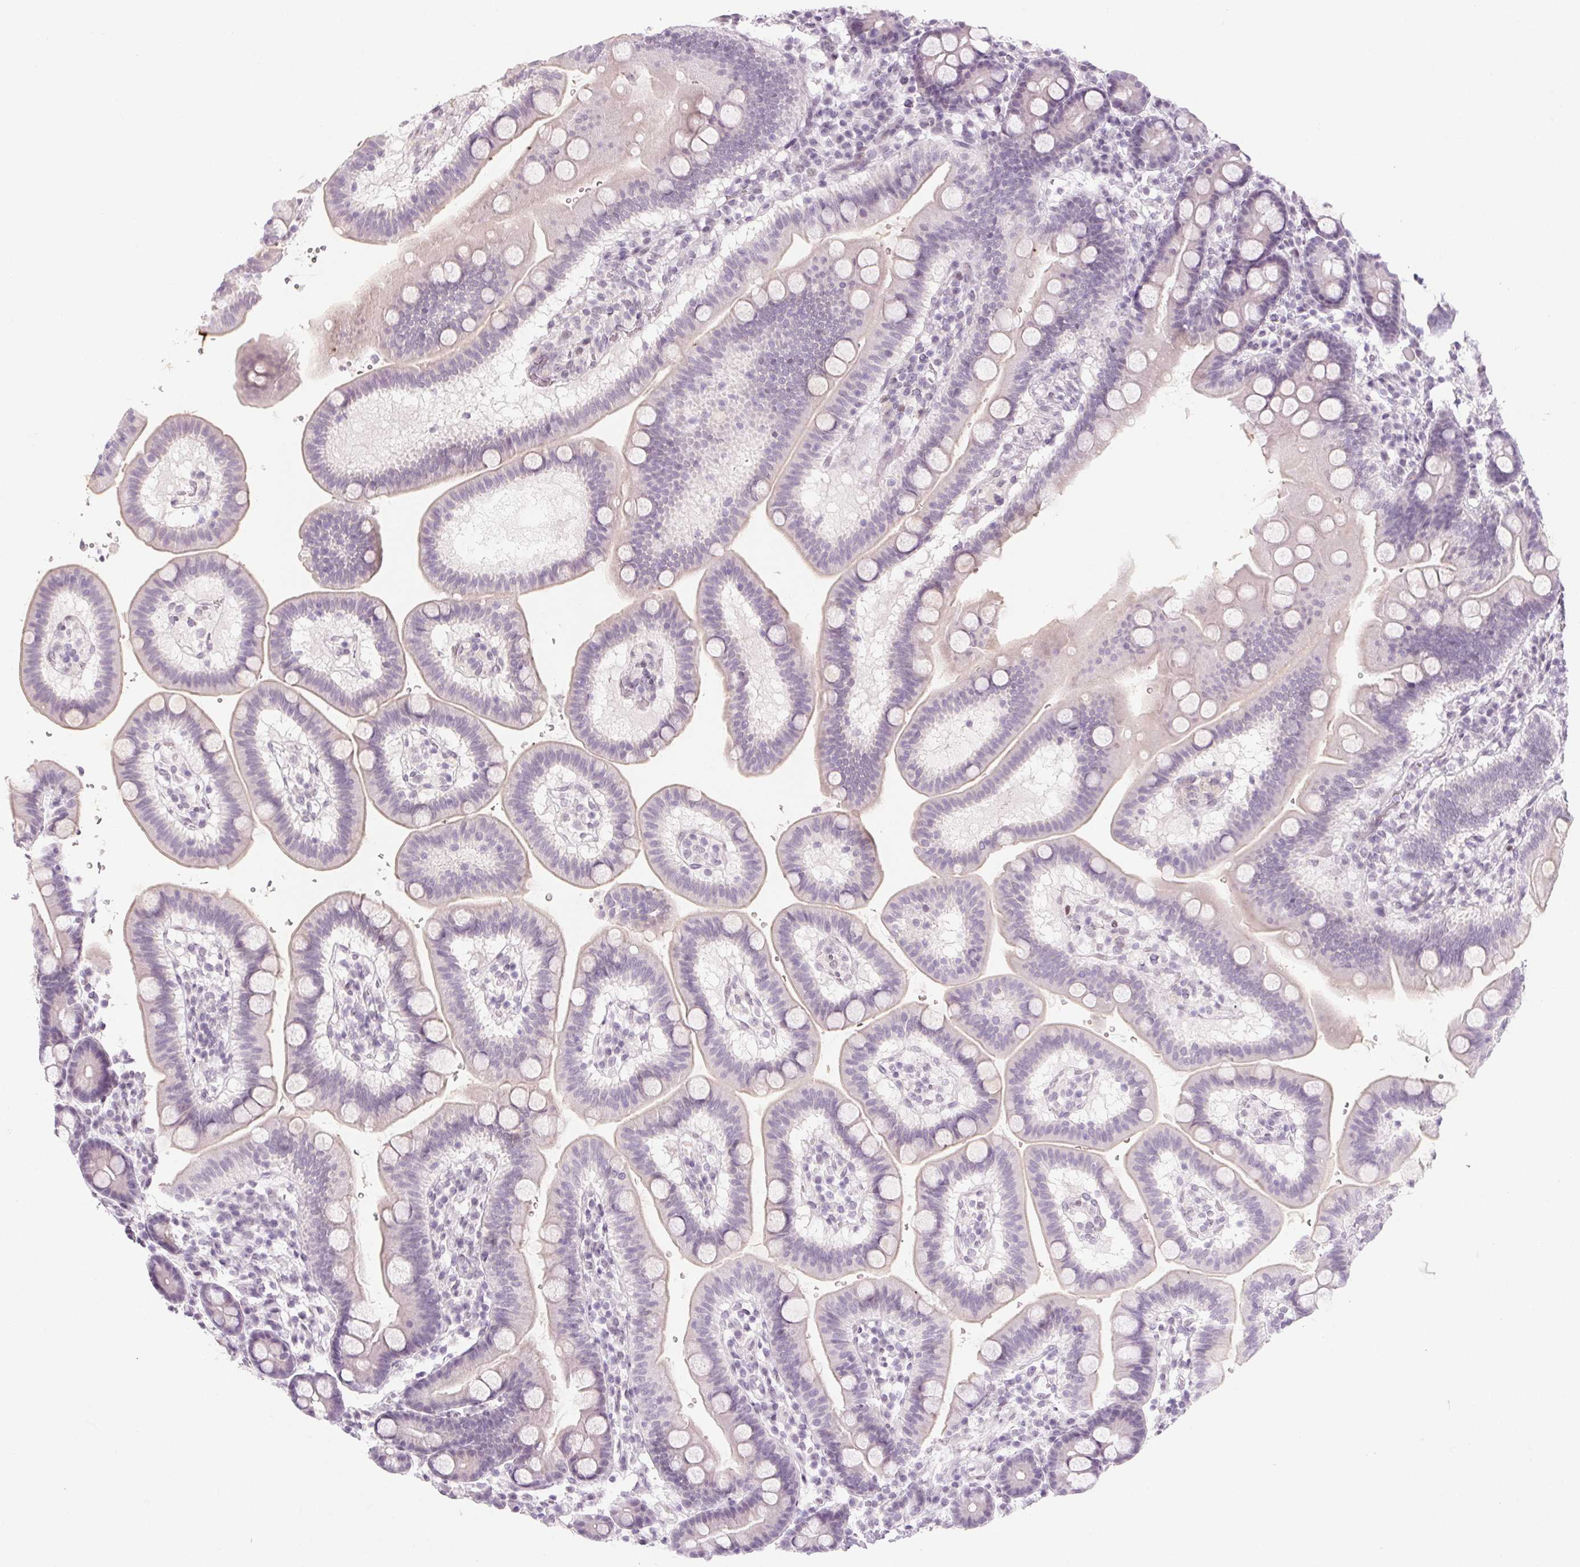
{"staining": {"intensity": "weak", "quantity": "<25%", "location": "cytoplasmic/membranous"}, "tissue": "duodenum", "cell_type": "Glandular cells", "image_type": "normal", "snomed": [{"axis": "morphology", "description": "Normal tissue, NOS"}, {"axis": "topography", "description": "Duodenum"}], "caption": "Immunohistochemical staining of unremarkable human duodenum shows no significant positivity in glandular cells. (Brightfield microscopy of DAB (3,3'-diaminobenzidine) IHC at high magnification).", "gene": "KCNQ2", "patient": {"sex": "male", "age": 59}}